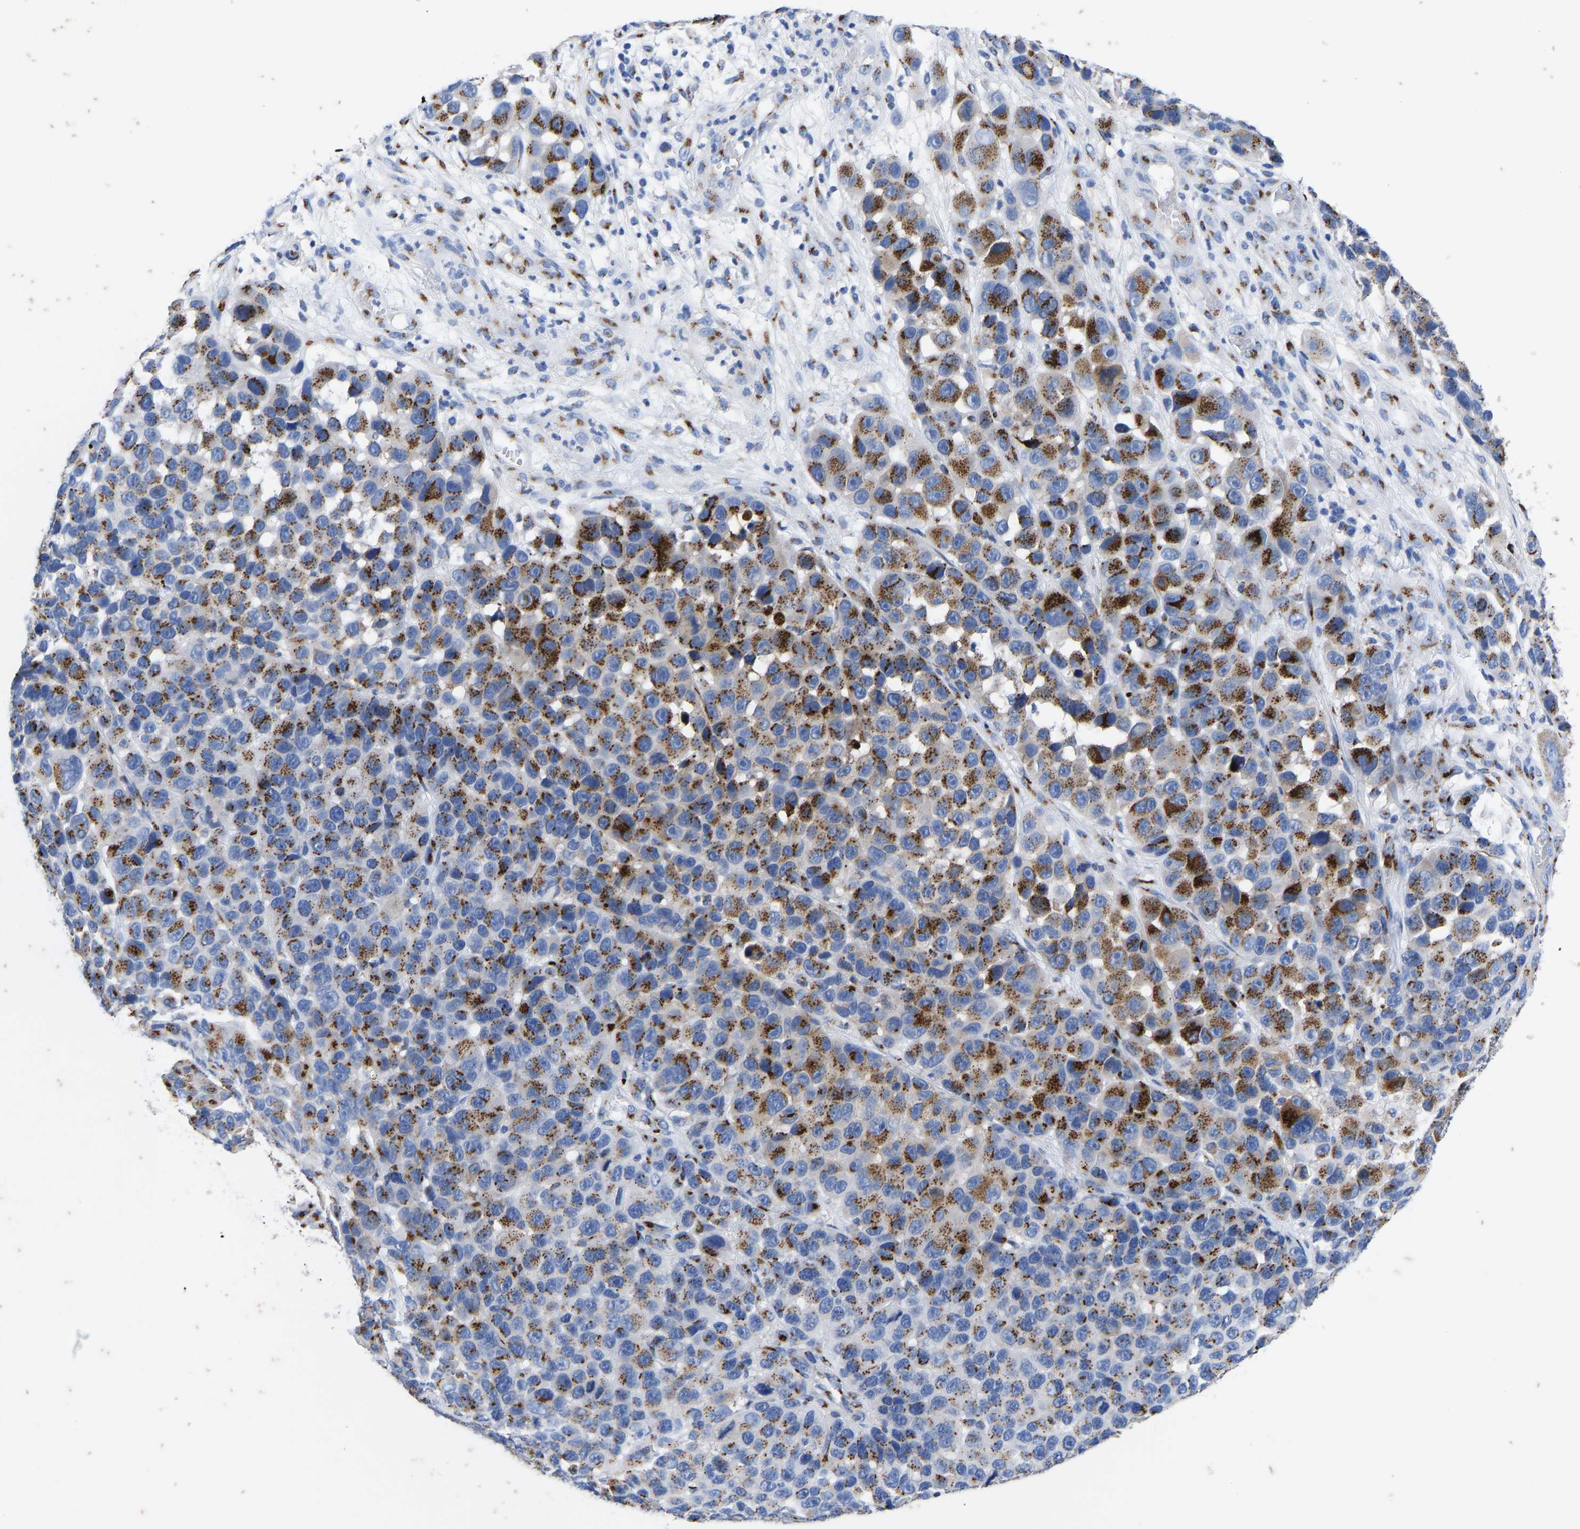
{"staining": {"intensity": "moderate", "quantity": ">75%", "location": "cytoplasmic/membranous"}, "tissue": "melanoma", "cell_type": "Tumor cells", "image_type": "cancer", "snomed": [{"axis": "morphology", "description": "Malignant melanoma, NOS"}, {"axis": "topography", "description": "Skin"}], "caption": "Immunohistochemistry (IHC) micrograph of malignant melanoma stained for a protein (brown), which shows medium levels of moderate cytoplasmic/membranous expression in about >75% of tumor cells.", "gene": "TMEM87A", "patient": {"sex": "male", "age": 53}}